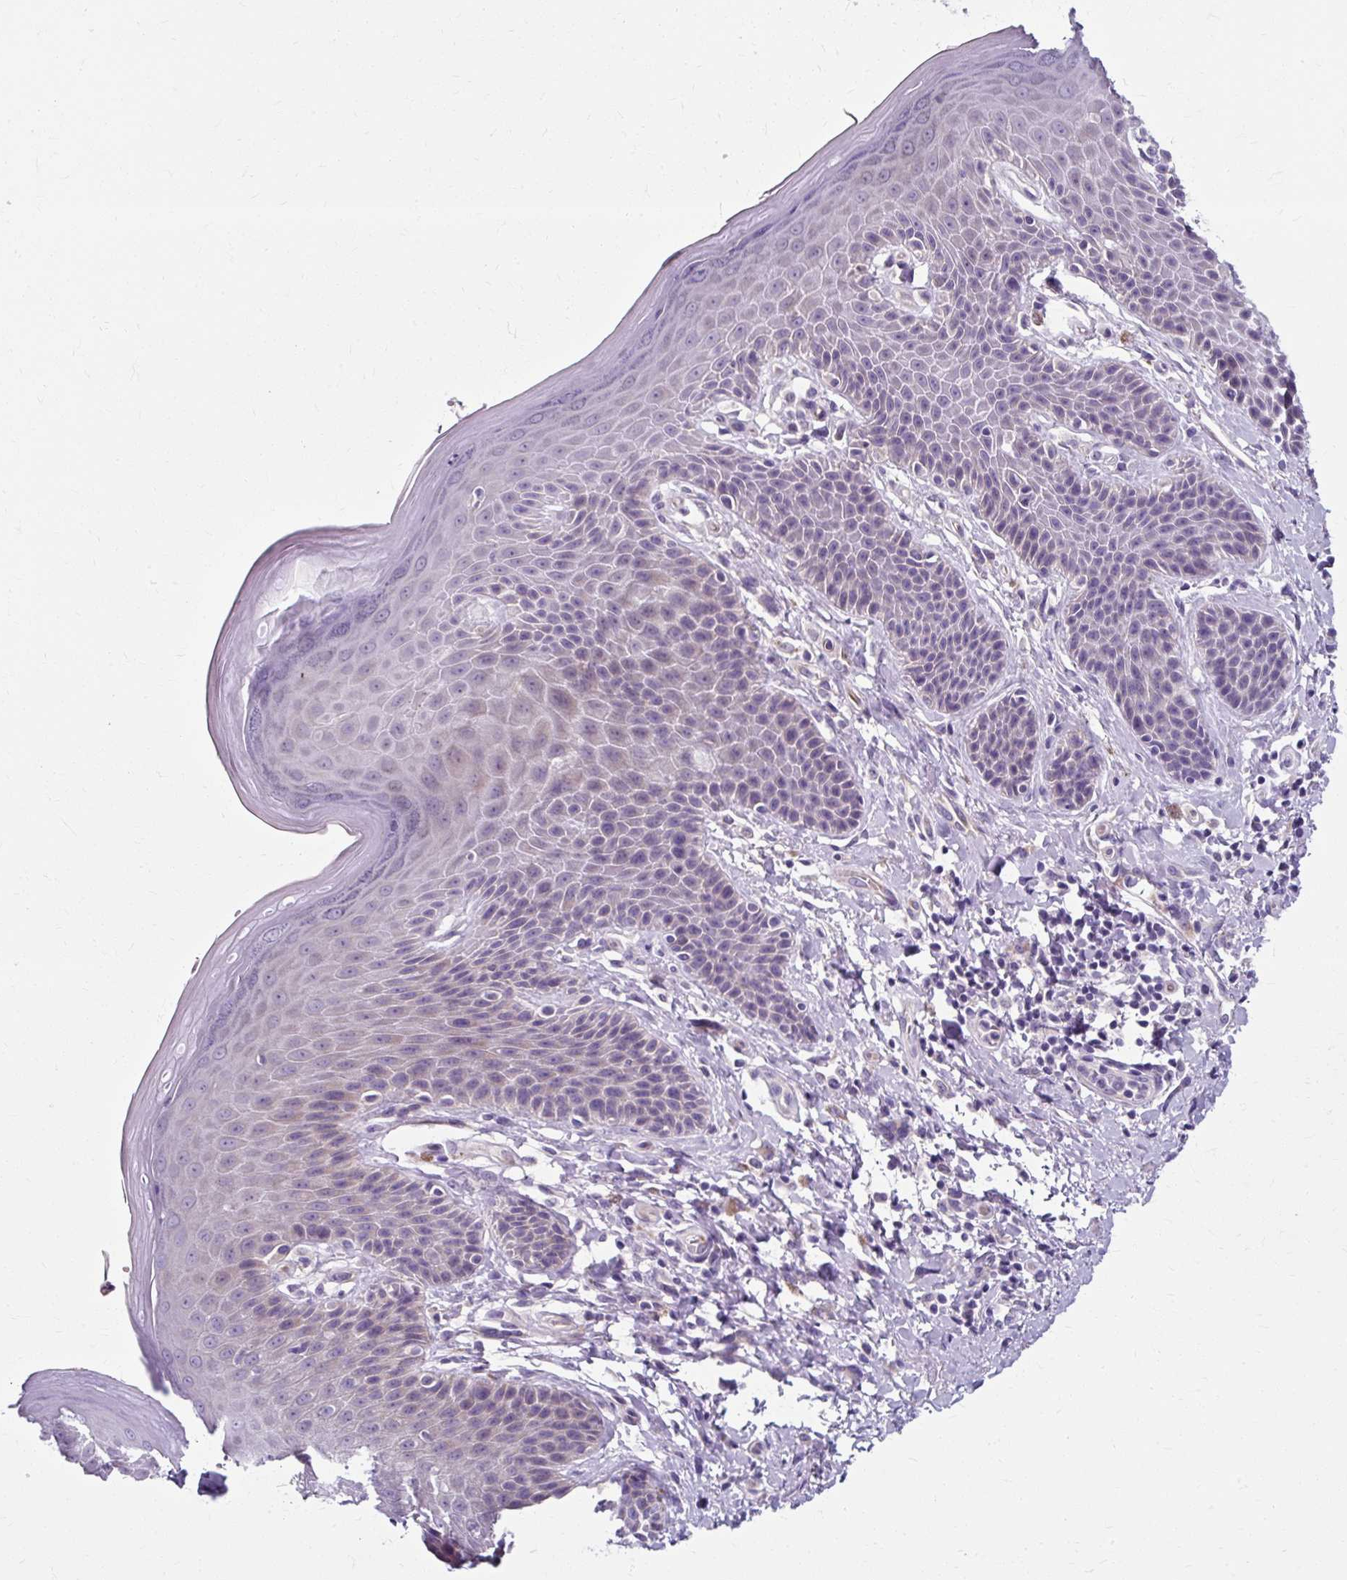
{"staining": {"intensity": "weak", "quantity": "25%-75%", "location": "cytoplasmic/membranous"}, "tissue": "skin", "cell_type": "Epidermal cells", "image_type": "normal", "snomed": [{"axis": "morphology", "description": "Normal tissue, NOS"}, {"axis": "topography", "description": "Peripheral nerve tissue"}], "caption": "Immunohistochemistry (DAB) staining of unremarkable human skin reveals weak cytoplasmic/membranous protein positivity in approximately 25%-75% of epidermal cells.", "gene": "ZNF555", "patient": {"sex": "male", "age": 51}}